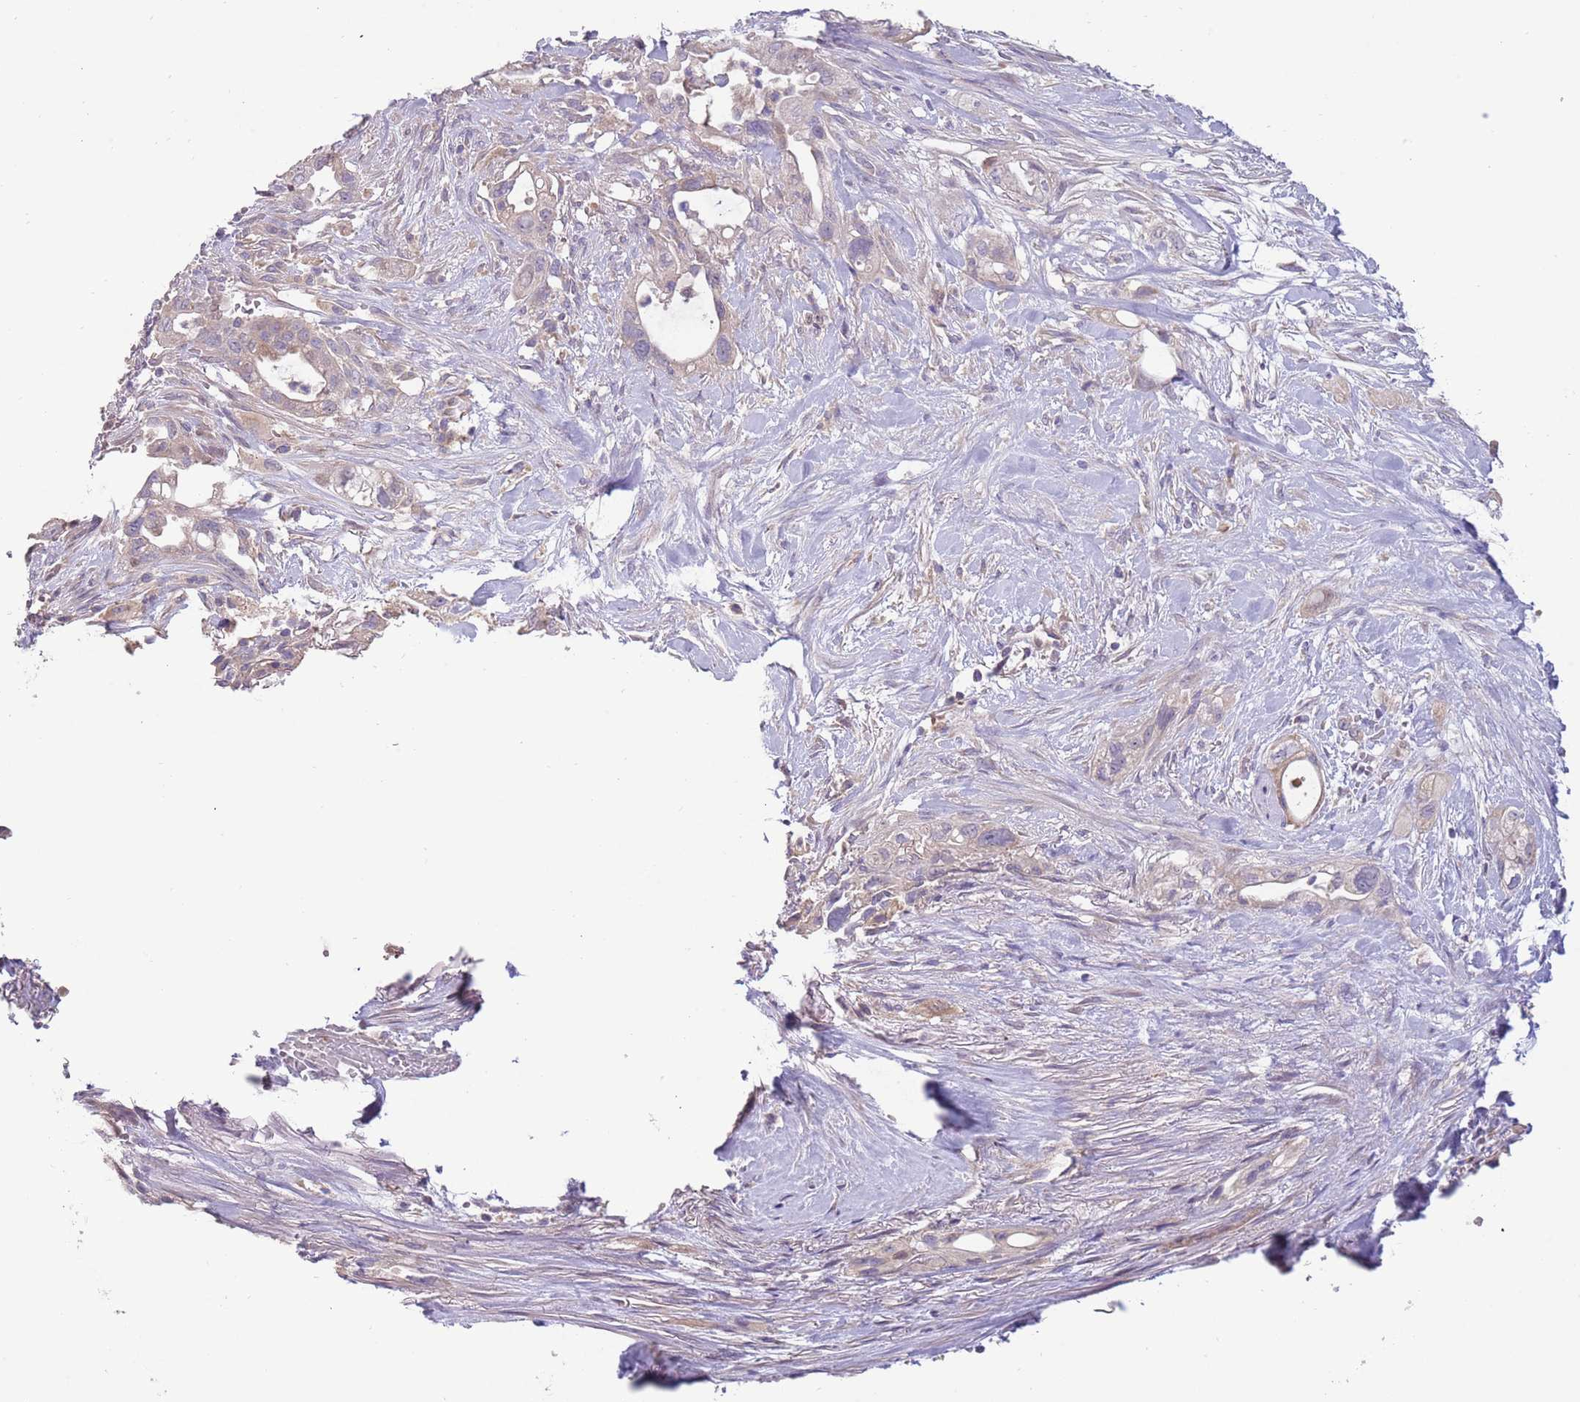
{"staining": {"intensity": "weak", "quantity": "25%-75%", "location": "cytoplasmic/membranous"}, "tissue": "pancreatic cancer", "cell_type": "Tumor cells", "image_type": "cancer", "snomed": [{"axis": "morphology", "description": "Adenocarcinoma, NOS"}, {"axis": "topography", "description": "Pancreas"}], "caption": "This photomicrograph reveals immunohistochemistry (IHC) staining of human pancreatic cancer (adenocarcinoma), with low weak cytoplasmic/membranous staining in approximately 25%-75% of tumor cells.", "gene": "CABYR", "patient": {"sex": "male", "age": 44}}